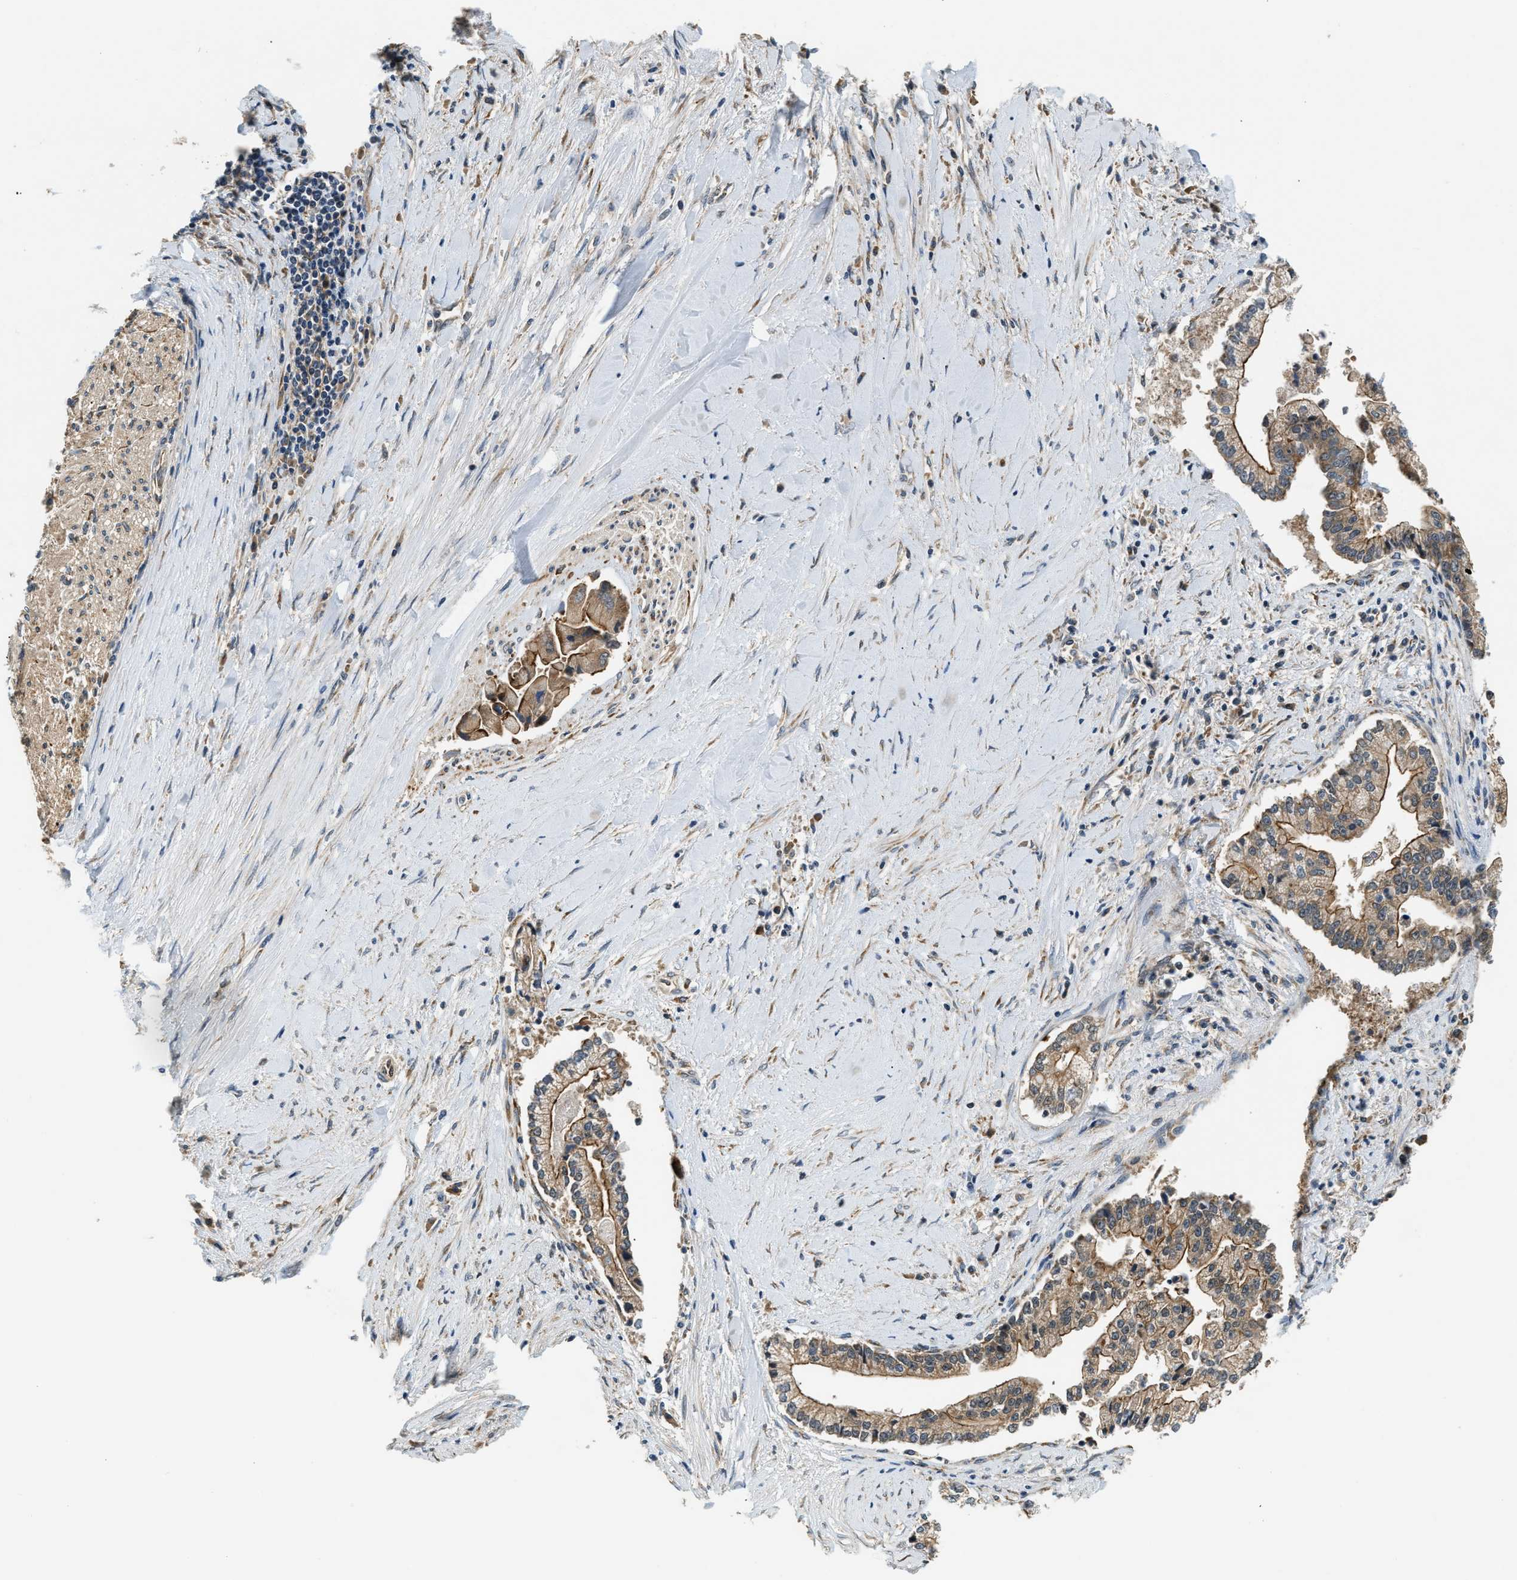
{"staining": {"intensity": "strong", "quantity": ">75%", "location": "cytoplasmic/membranous"}, "tissue": "liver cancer", "cell_type": "Tumor cells", "image_type": "cancer", "snomed": [{"axis": "morphology", "description": "Cholangiocarcinoma"}, {"axis": "topography", "description": "Liver"}], "caption": "There is high levels of strong cytoplasmic/membranous expression in tumor cells of liver cancer (cholangiocarcinoma), as demonstrated by immunohistochemical staining (brown color).", "gene": "ALOX12", "patient": {"sex": "male", "age": 50}}